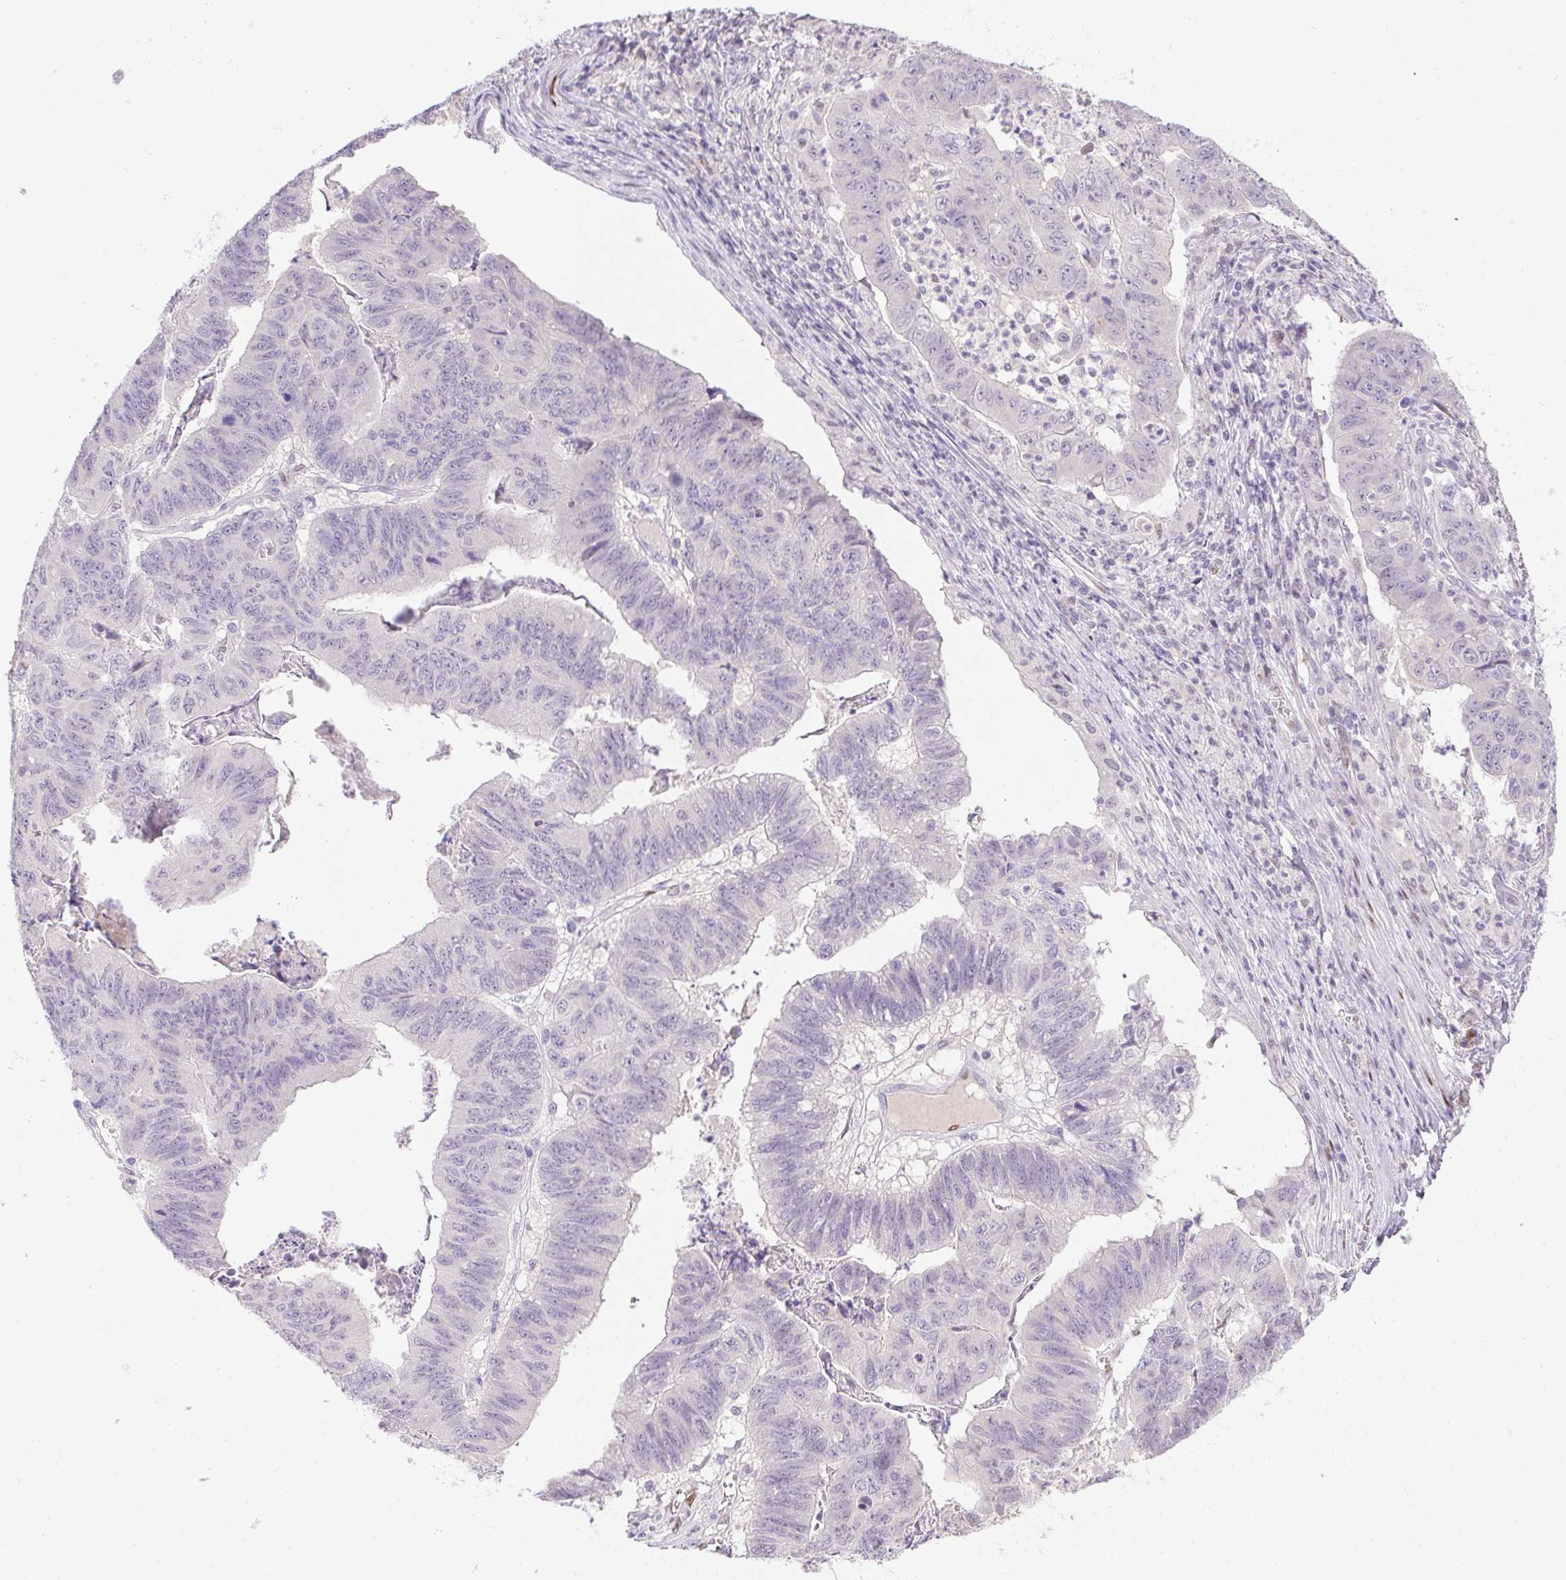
{"staining": {"intensity": "negative", "quantity": "none", "location": "none"}, "tissue": "stomach cancer", "cell_type": "Tumor cells", "image_type": "cancer", "snomed": [{"axis": "morphology", "description": "Adenocarcinoma, NOS"}, {"axis": "topography", "description": "Stomach, lower"}], "caption": "Stomach adenocarcinoma was stained to show a protein in brown. There is no significant positivity in tumor cells. (Brightfield microscopy of DAB immunohistochemistry at high magnification).", "gene": "SP9", "patient": {"sex": "male", "age": 77}}